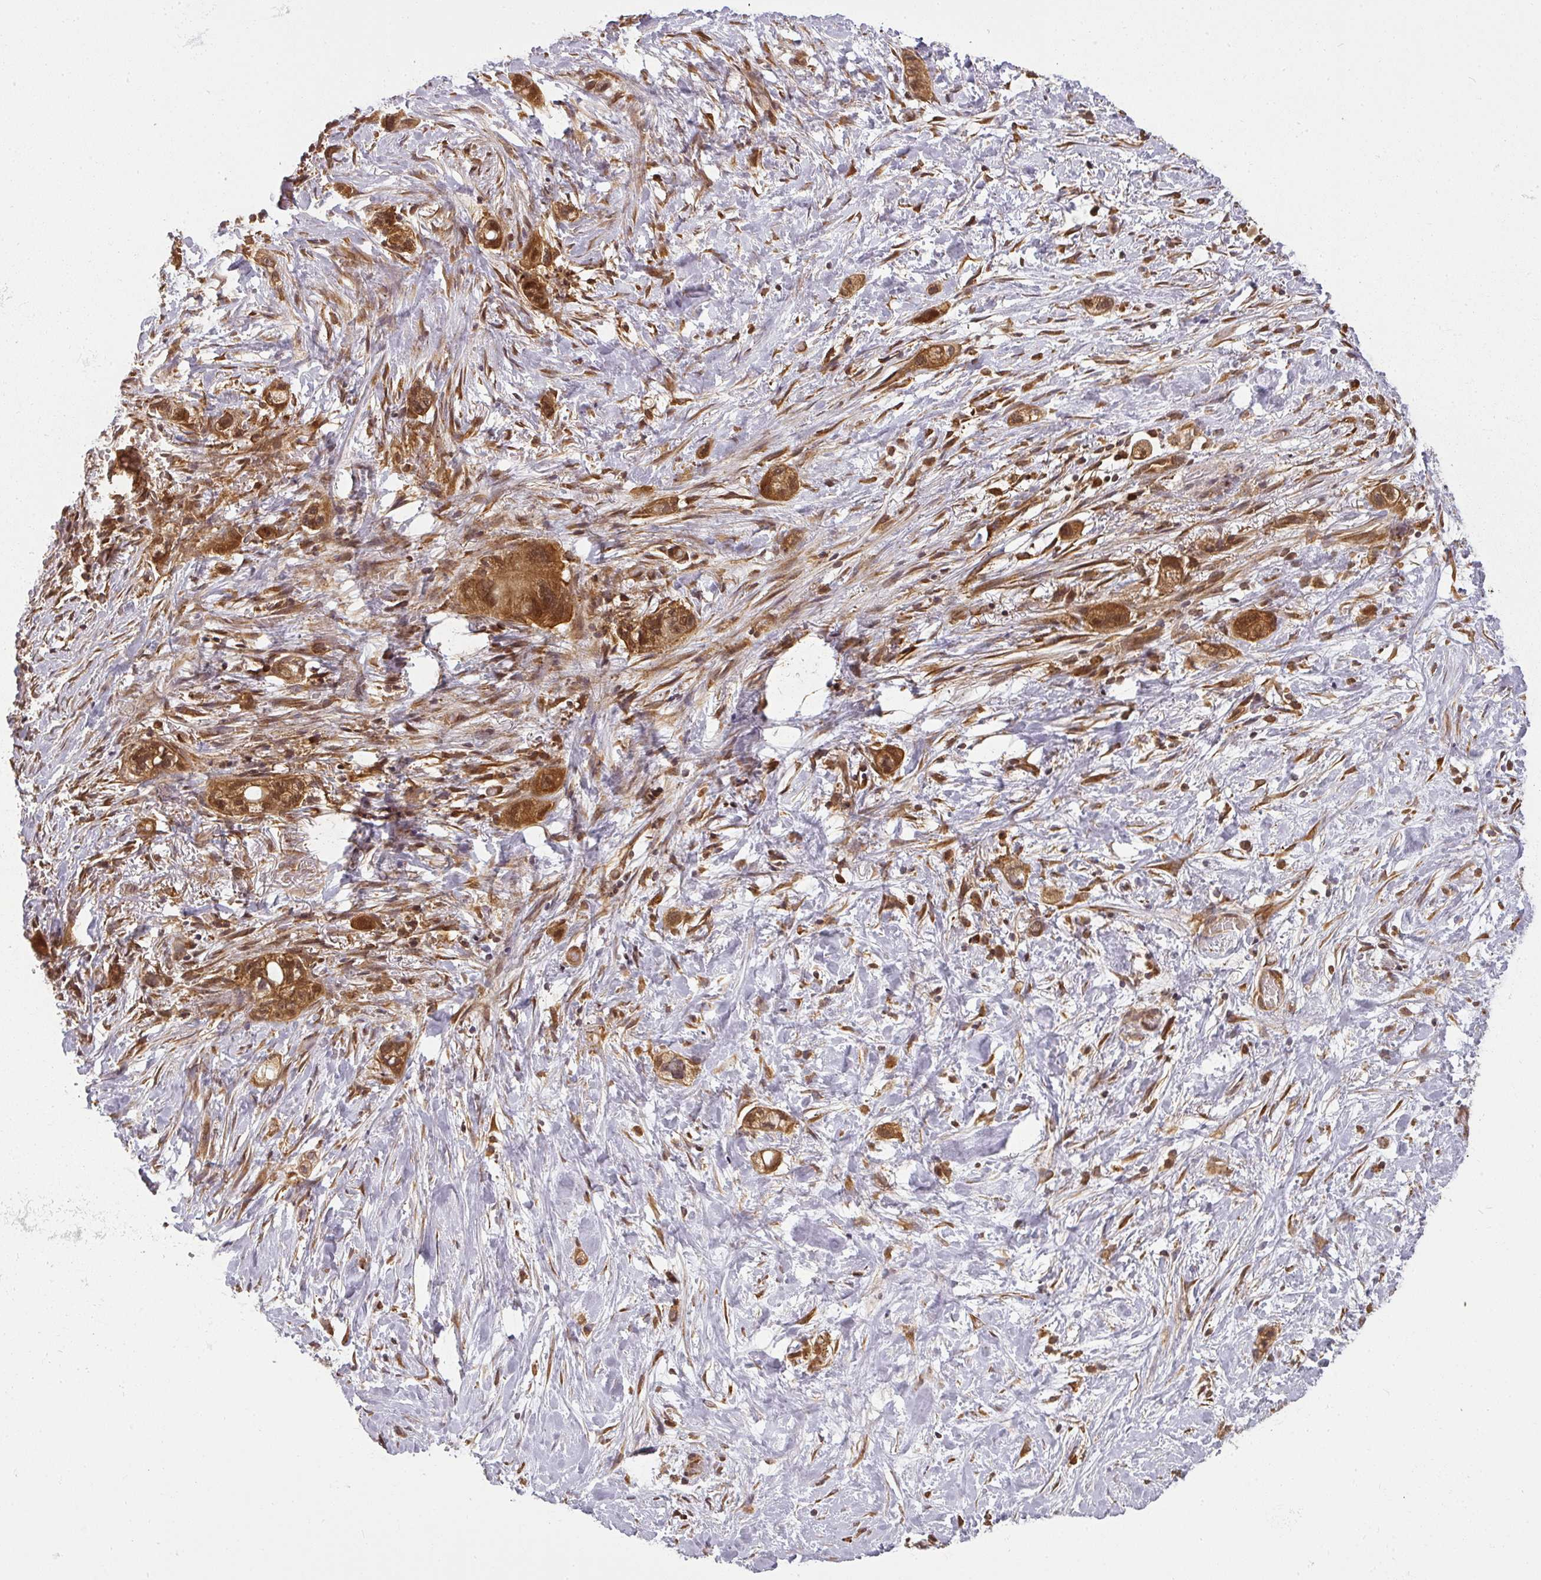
{"staining": {"intensity": "moderate", "quantity": ">75%", "location": "cytoplasmic/membranous,nuclear"}, "tissue": "stomach cancer", "cell_type": "Tumor cells", "image_type": "cancer", "snomed": [{"axis": "morphology", "description": "Adenocarcinoma, NOS"}, {"axis": "topography", "description": "Stomach"}, {"axis": "topography", "description": "Stomach, lower"}], "caption": "A micrograph showing moderate cytoplasmic/membranous and nuclear expression in about >75% of tumor cells in stomach adenocarcinoma, as visualized by brown immunohistochemical staining.", "gene": "PPP6R3", "patient": {"sex": "female", "age": 48}}